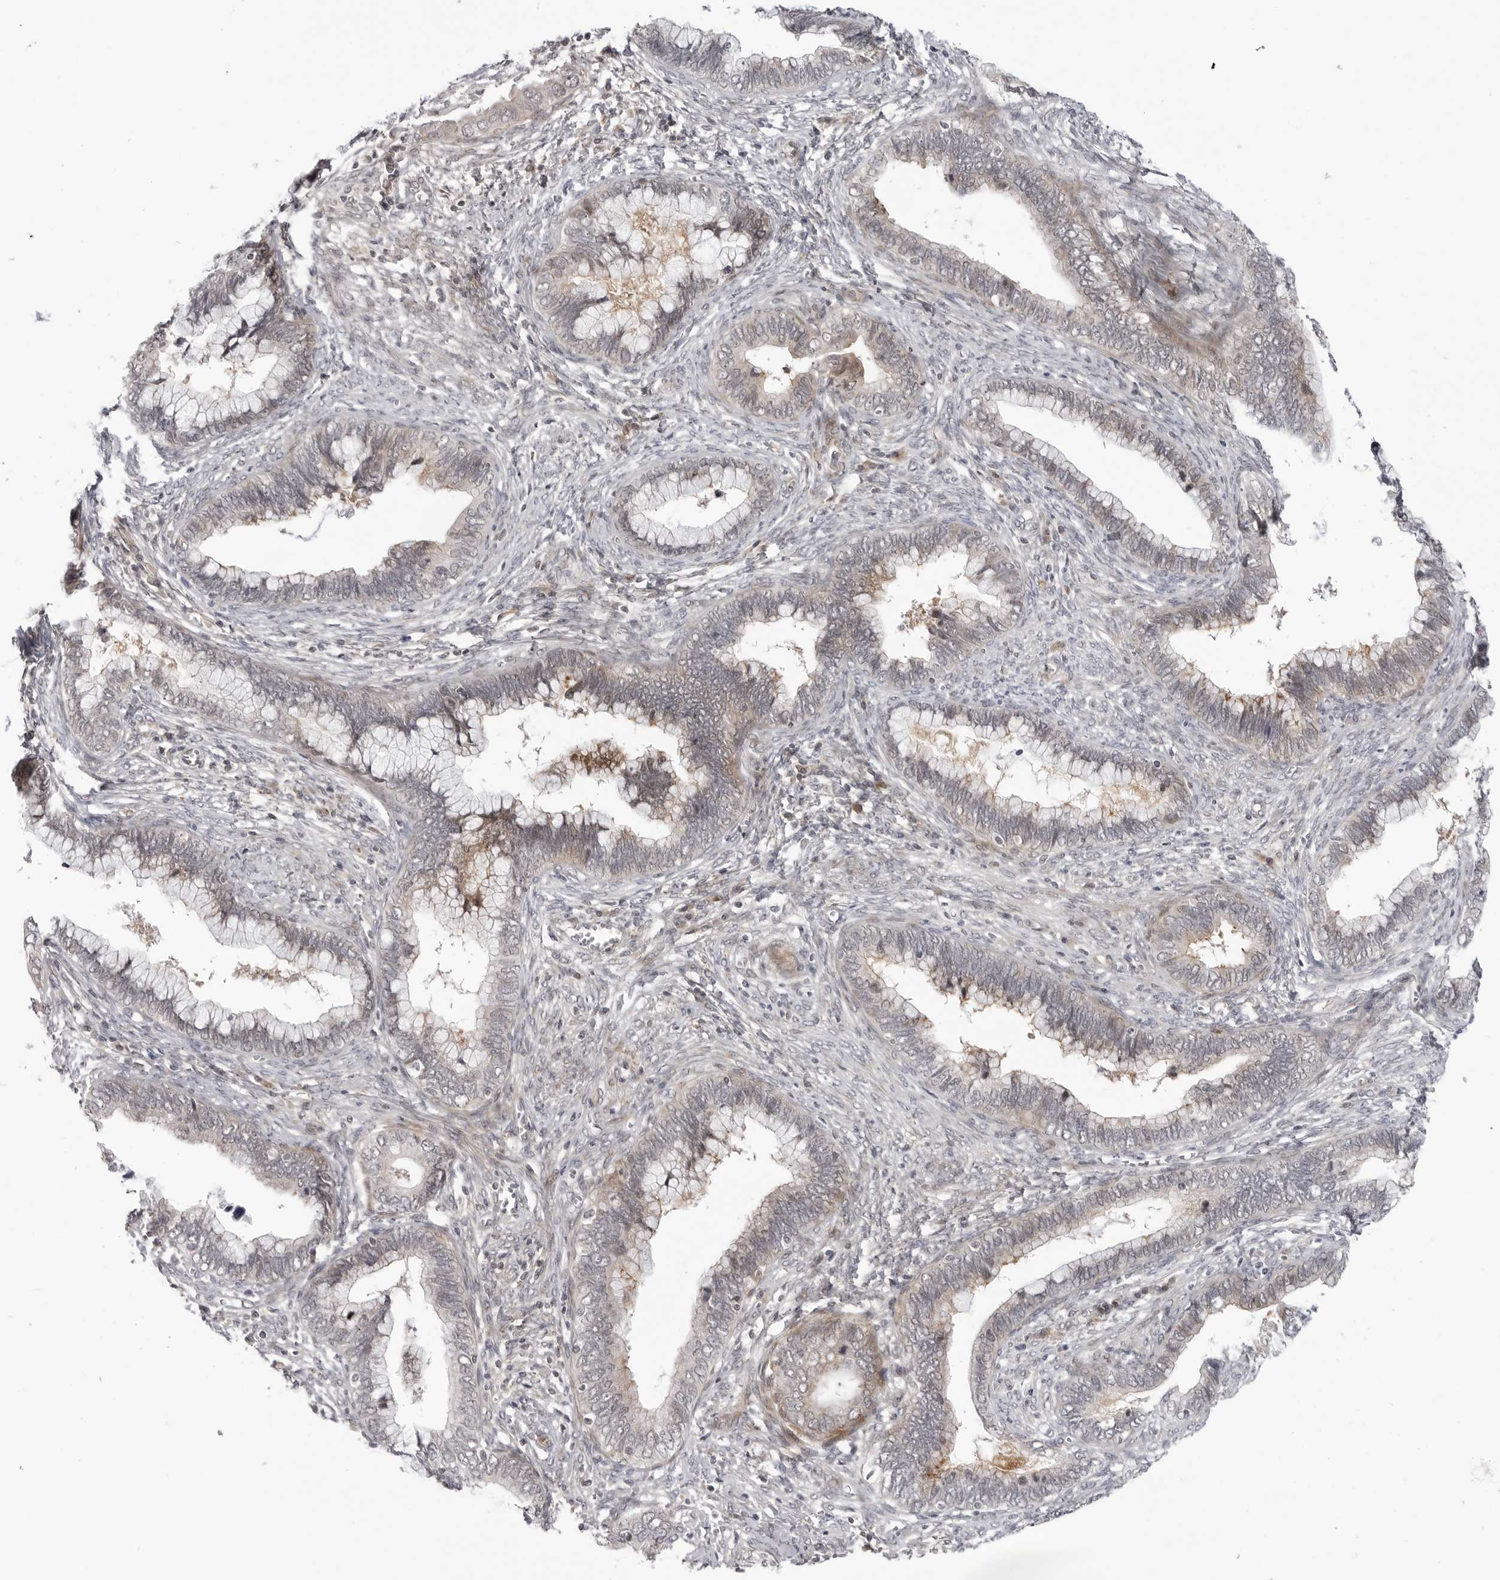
{"staining": {"intensity": "negative", "quantity": "none", "location": "none"}, "tissue": "cervical cancer", "cell_type": "Tumor cells", "image_type": "cancer", "snomed": [{"axis": "morphology", "description": "Adenocarcinoma, NOS"}, {"axis": "topography", "description": "Cervix"}], "caption": "Immunohistochemical staining of human cervical cancer reveals no significant staining in tumor cells. (DAB immunohistochemistry (IHC) visualized using brightfield microscopy, high magnification).", "gene": "ADAMTS5", "patient": {"sex": "female", "age": 44}}